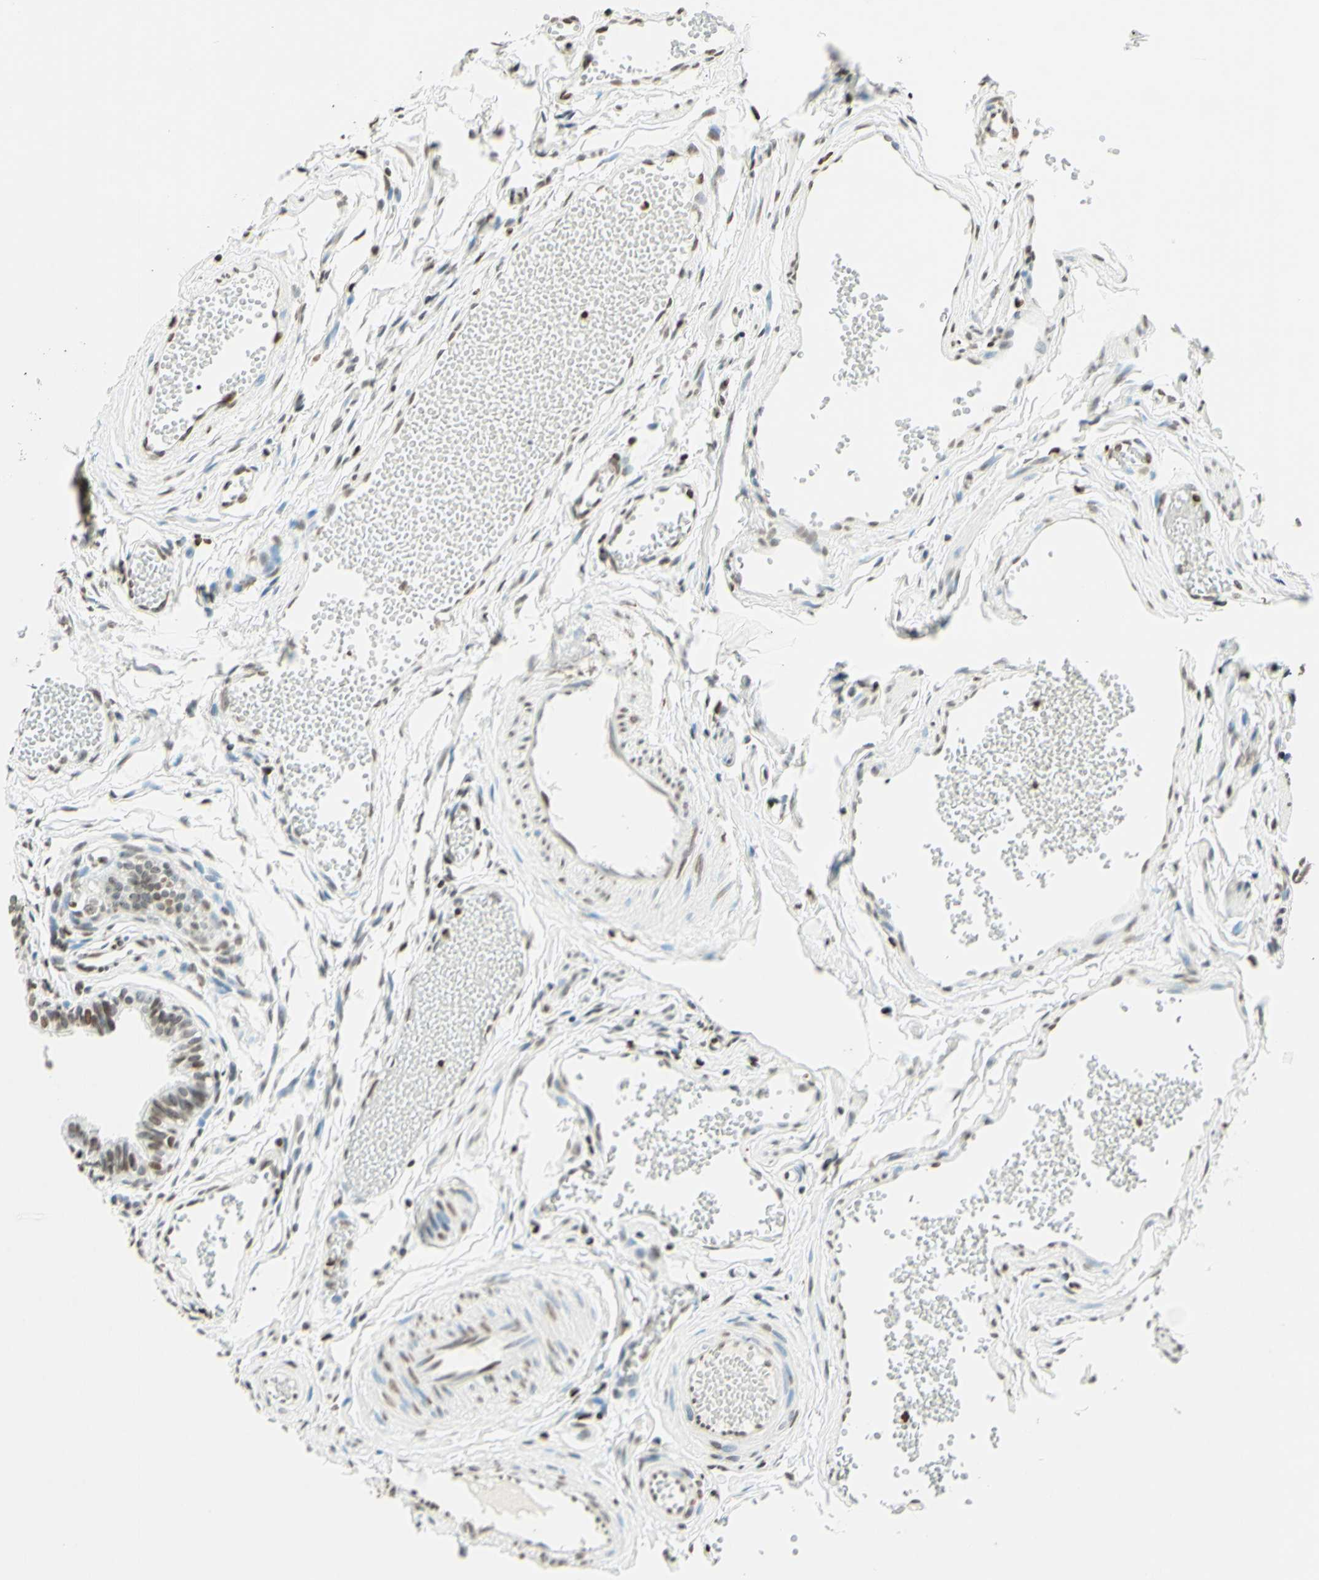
{"staining": {"intensity": "weak", "quantity": "25%-75%", "location": "nuclear"}, "tissue": "fallopian tube", "cell_type": "Glandular cells", "image_type": "normal", "snomed": [{"axis": "morphology", "description": "Normal tissue, NOS"}, {"axis": "topography", "description": "Fallopian tube"}, {"axis": "topography", "description": "Placenta"}], "caption": "A micrograph of fallopian tube stained for a protein shows weak nuclear brown staining in glandular cells.", "gene": "MSH2", "patient": {"sex": "female", "age": 34}}